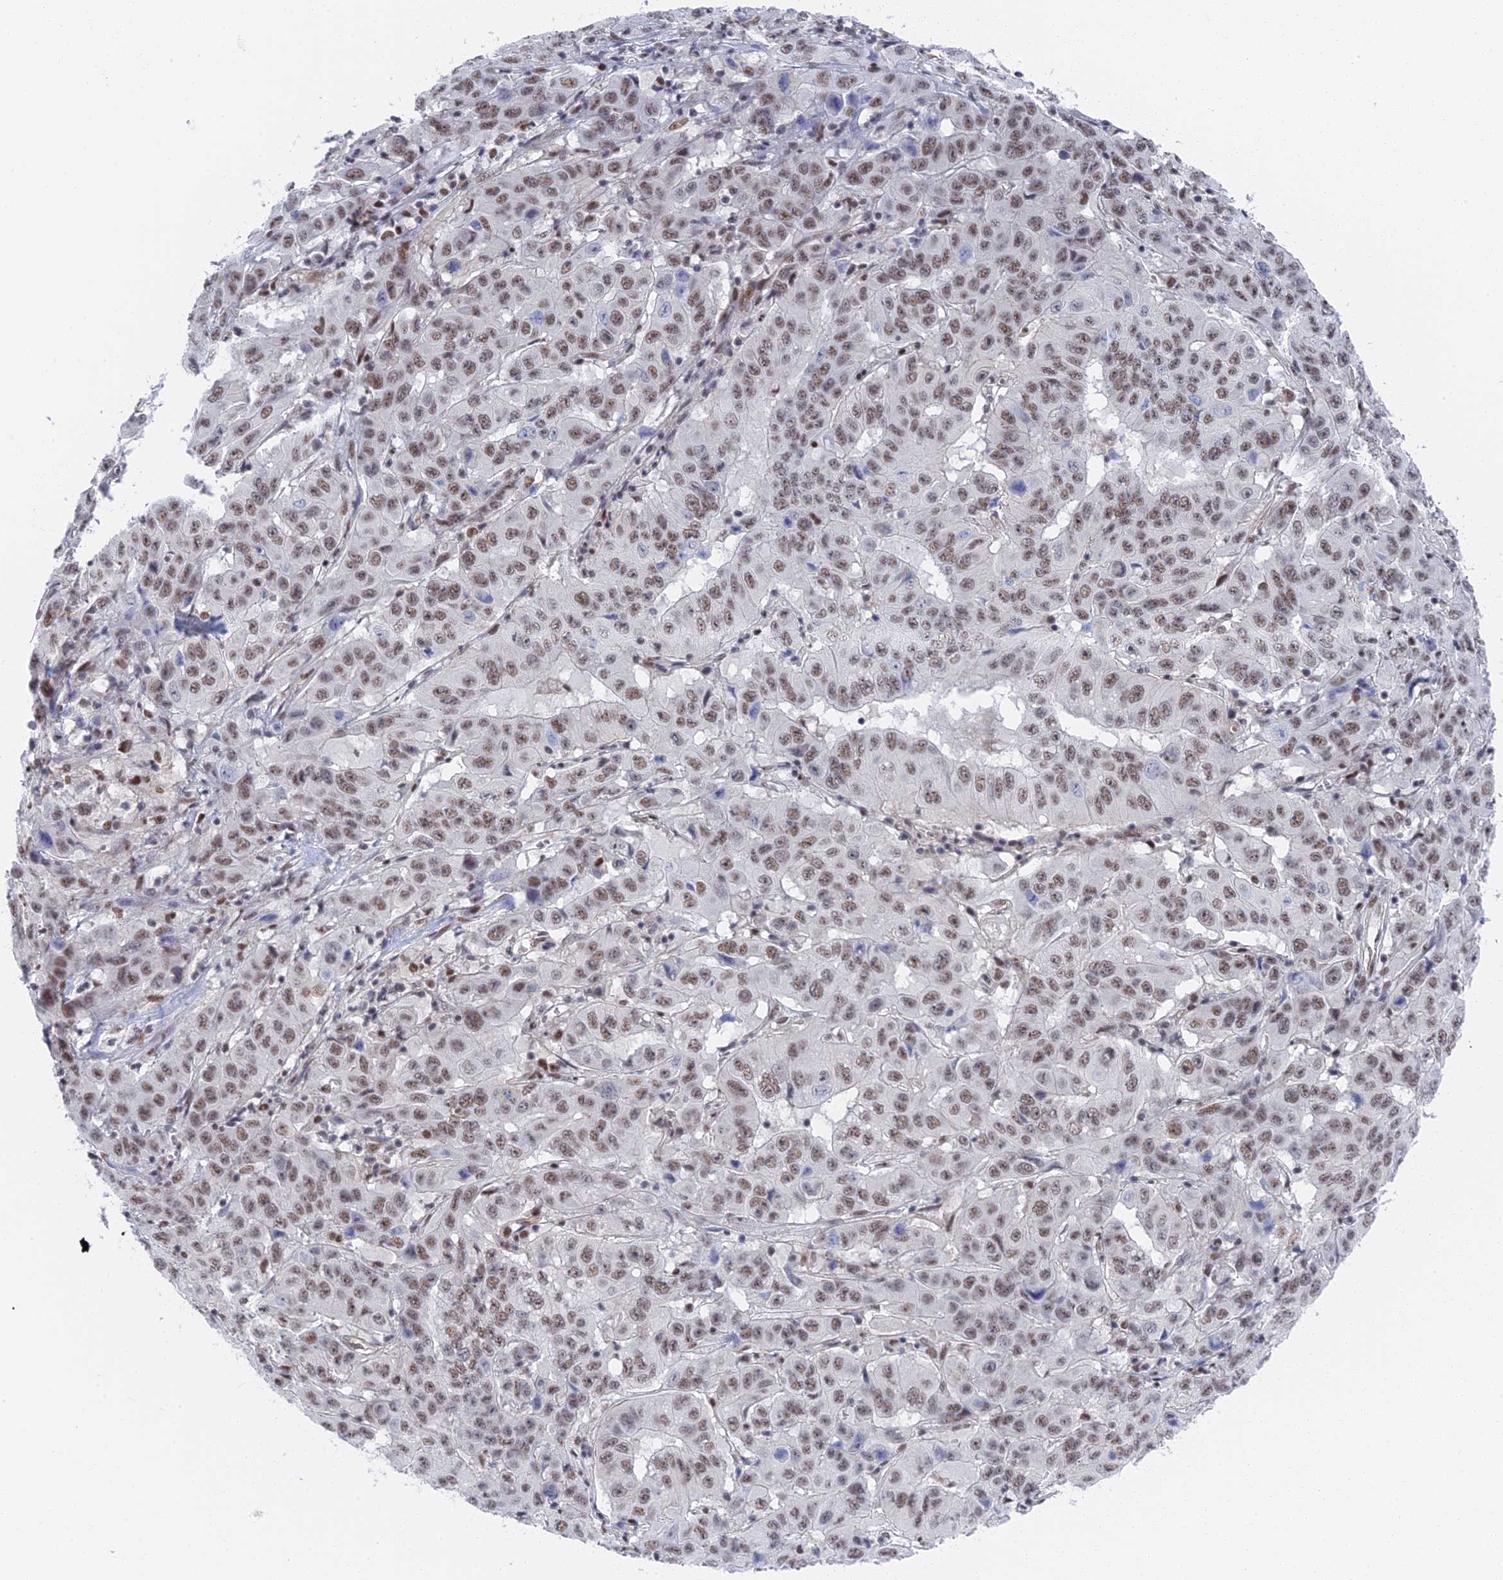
{"staining": {"intensity": "moderate", "quantity": ">75%", "location": "nuclear"}, "tissue": "pancreatic cancer", "cell_type": "Tumor cells", "image_type": "cancer", "snomed": [{"axis": "morphology", "description": "Adenocarcinoma, NOS"}, {"axis": "topography", "description": "Pancreas"}], "caption": "Brown immunohistochemical staining in pancreatic cancer displays moderate nuclear positivity in approximately >75% of tumor cells.", "gene": "CCDC85A", "patient": {"sex": "male", "age": 63}}